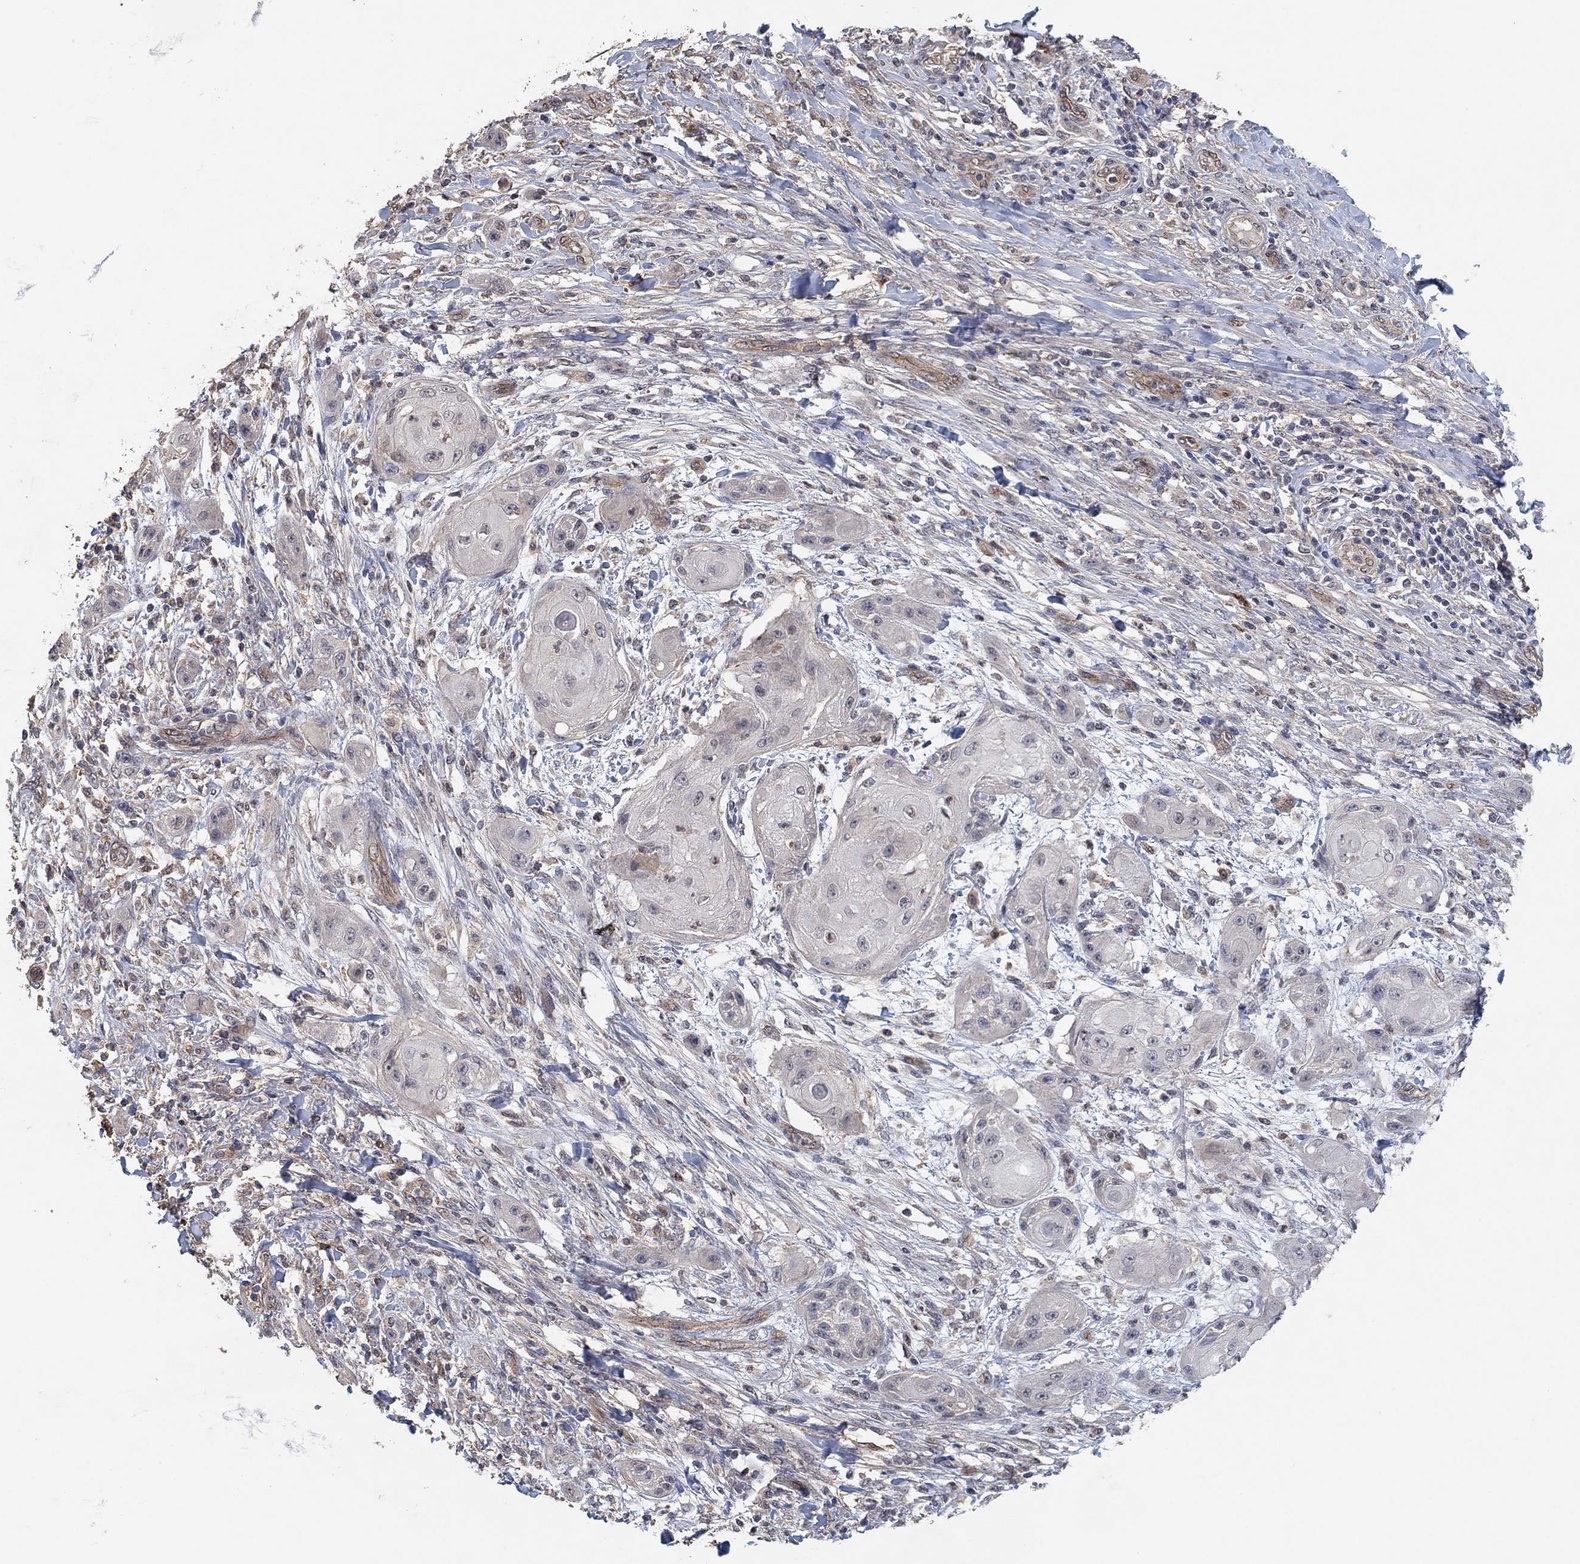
{"staining": {"intensity": "negative", "quantity": "none", "location": "none"}, "tissue": "skin cancer", "cell_type": "Tumor cells", "image_type": "cancer", "snomed": [{"axis": "morphology", "description": "Squamous cell carcinoma, NOS"}, {"axis": "topography", "description": "Skin"}], "caption": "DAB (3,3'-diaminobenzidine) immunohistochemical staining of skin squamous cell carcinoma exhibits no significant positivity in tumor cells.", "gene": "MCUR1", "patient": {"sex": "male", "age": 62}}